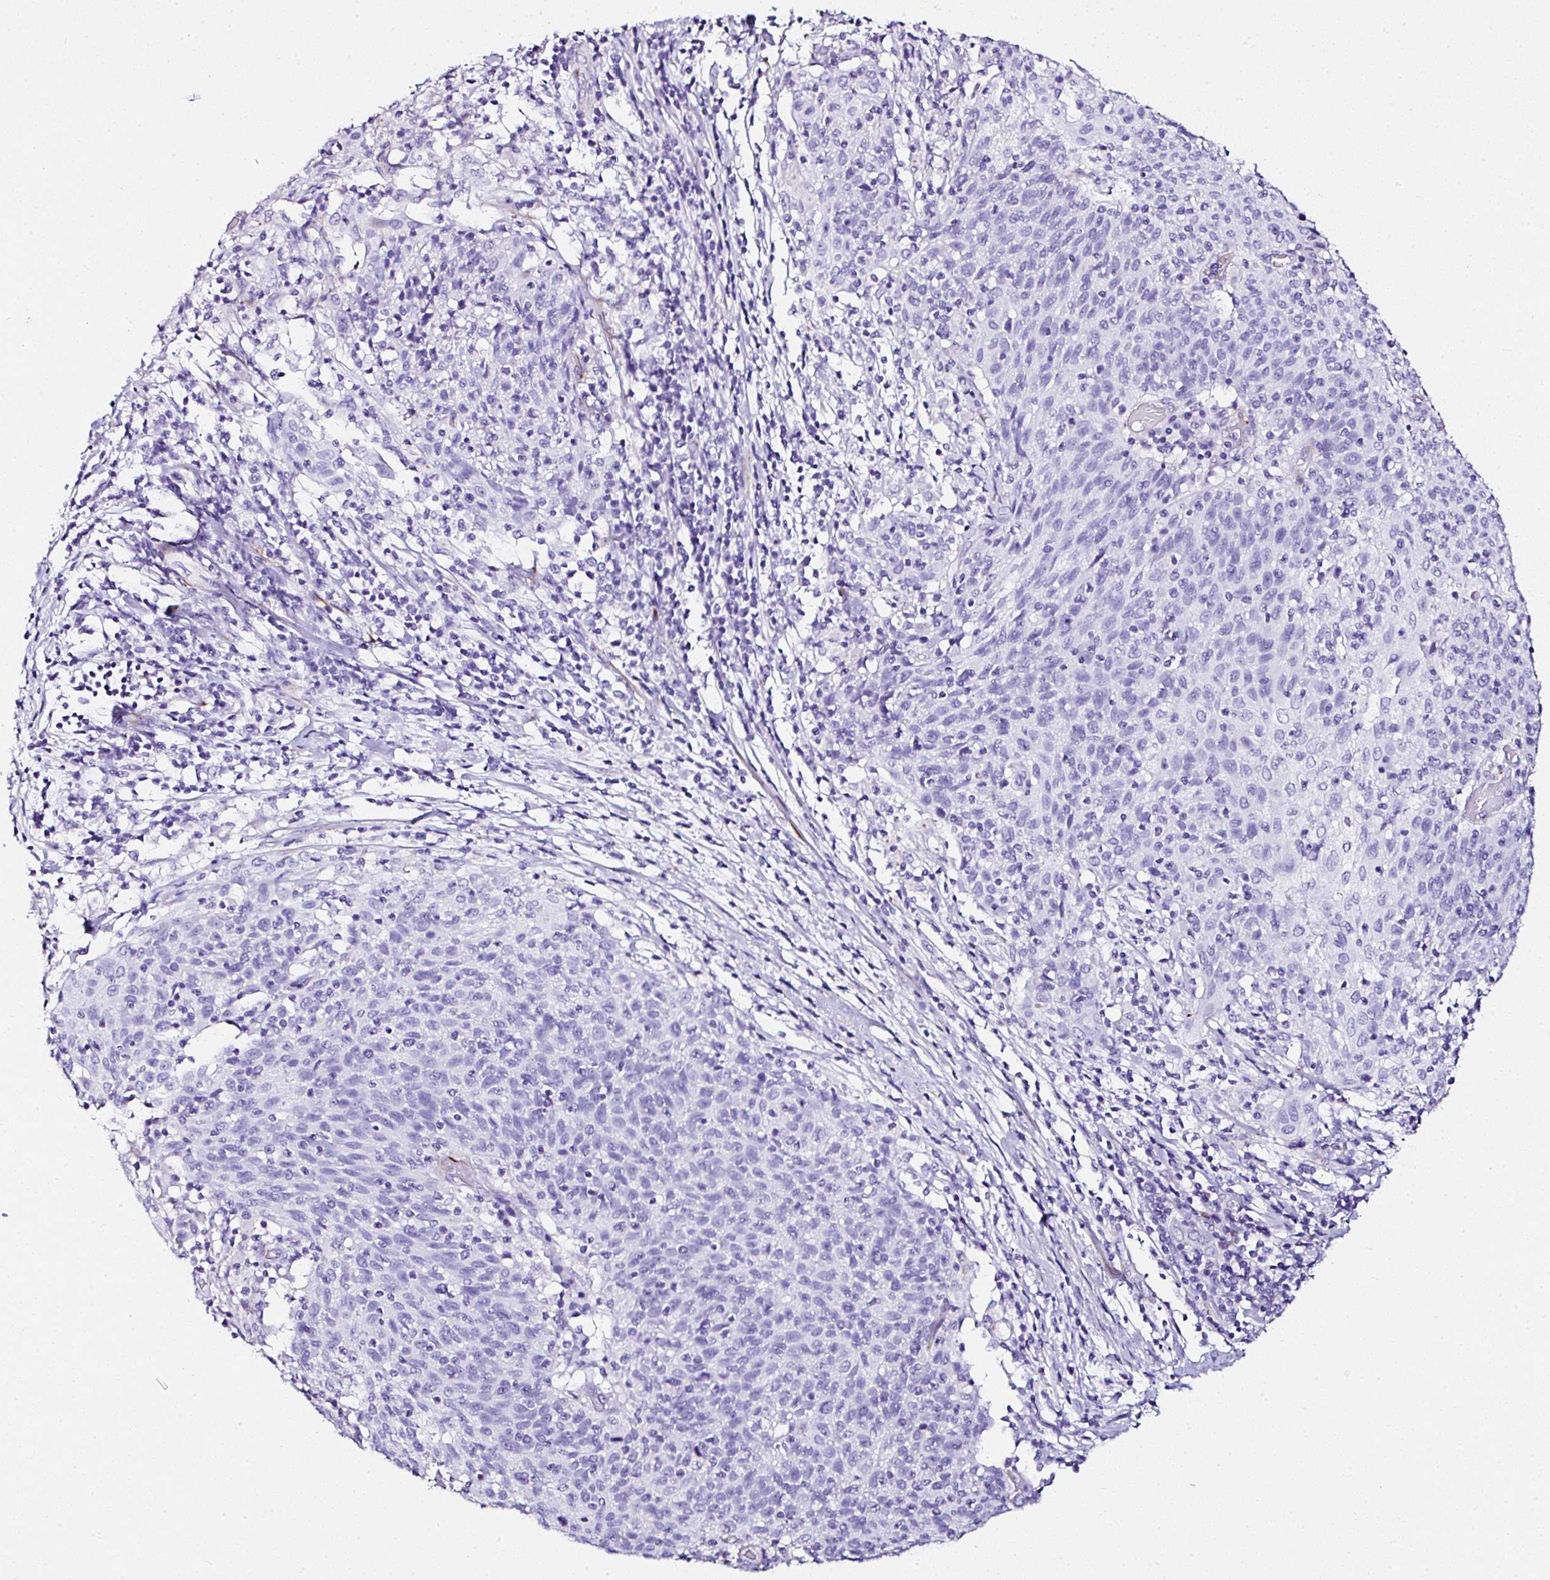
{"staining": {"intensity": "negative", "quantity": "none", "location": "none"}, "tissue": "cervical cancer", "cell_type": "Tumor cells", "image_type": "cancer", "snomed": [{"axis": "morphology", "description": "Squamous cell carcinoma, NOS"}, {"axis": "topography", "description": "Cervix"}], "caption": "This is a micrograph of IHC staining of cervical cancer (squamous cell carcinoma), which shows no positivity in tumor cells.", "gene": "DEPDC5", "patient": {"sex": "female", "age": 52}}